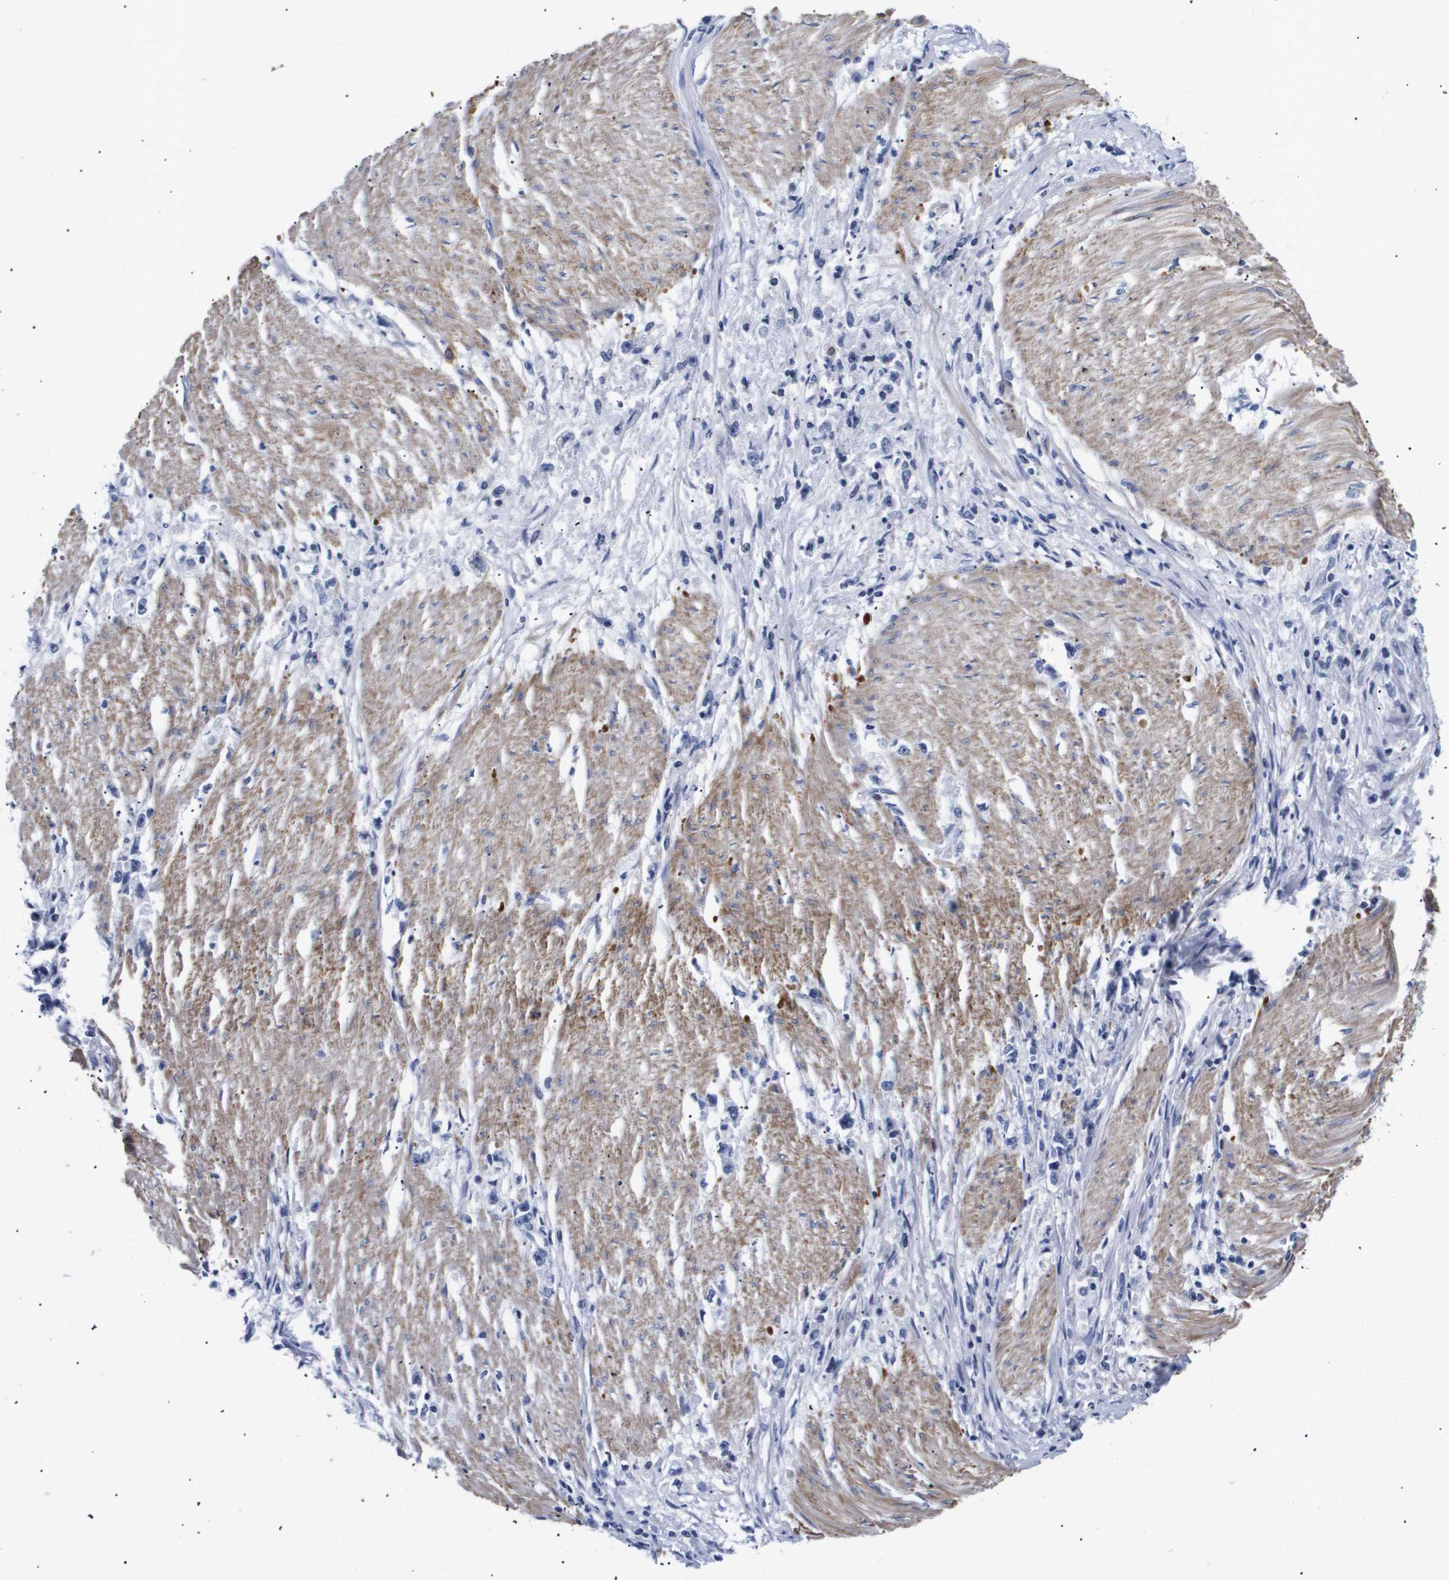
{"staining": {"intensity": "negative", "quantity": "none", "location": "none"}, "tissue": "stomach cancer", "cell_type": "Tumor cells", "image_type": "cancer", "snomed": [{"axis": "morphology", "description": "Adenocarcinoma, NOS"}, {"axis": "topography", "description": "Stomach"}], "caption": "This is an immunohistochemistry micrograph of human stomach adenocarcinoma. There is no expression in tumor cells.", "gene": "SHD", "patient": {"sex": "female", "age": 59}}